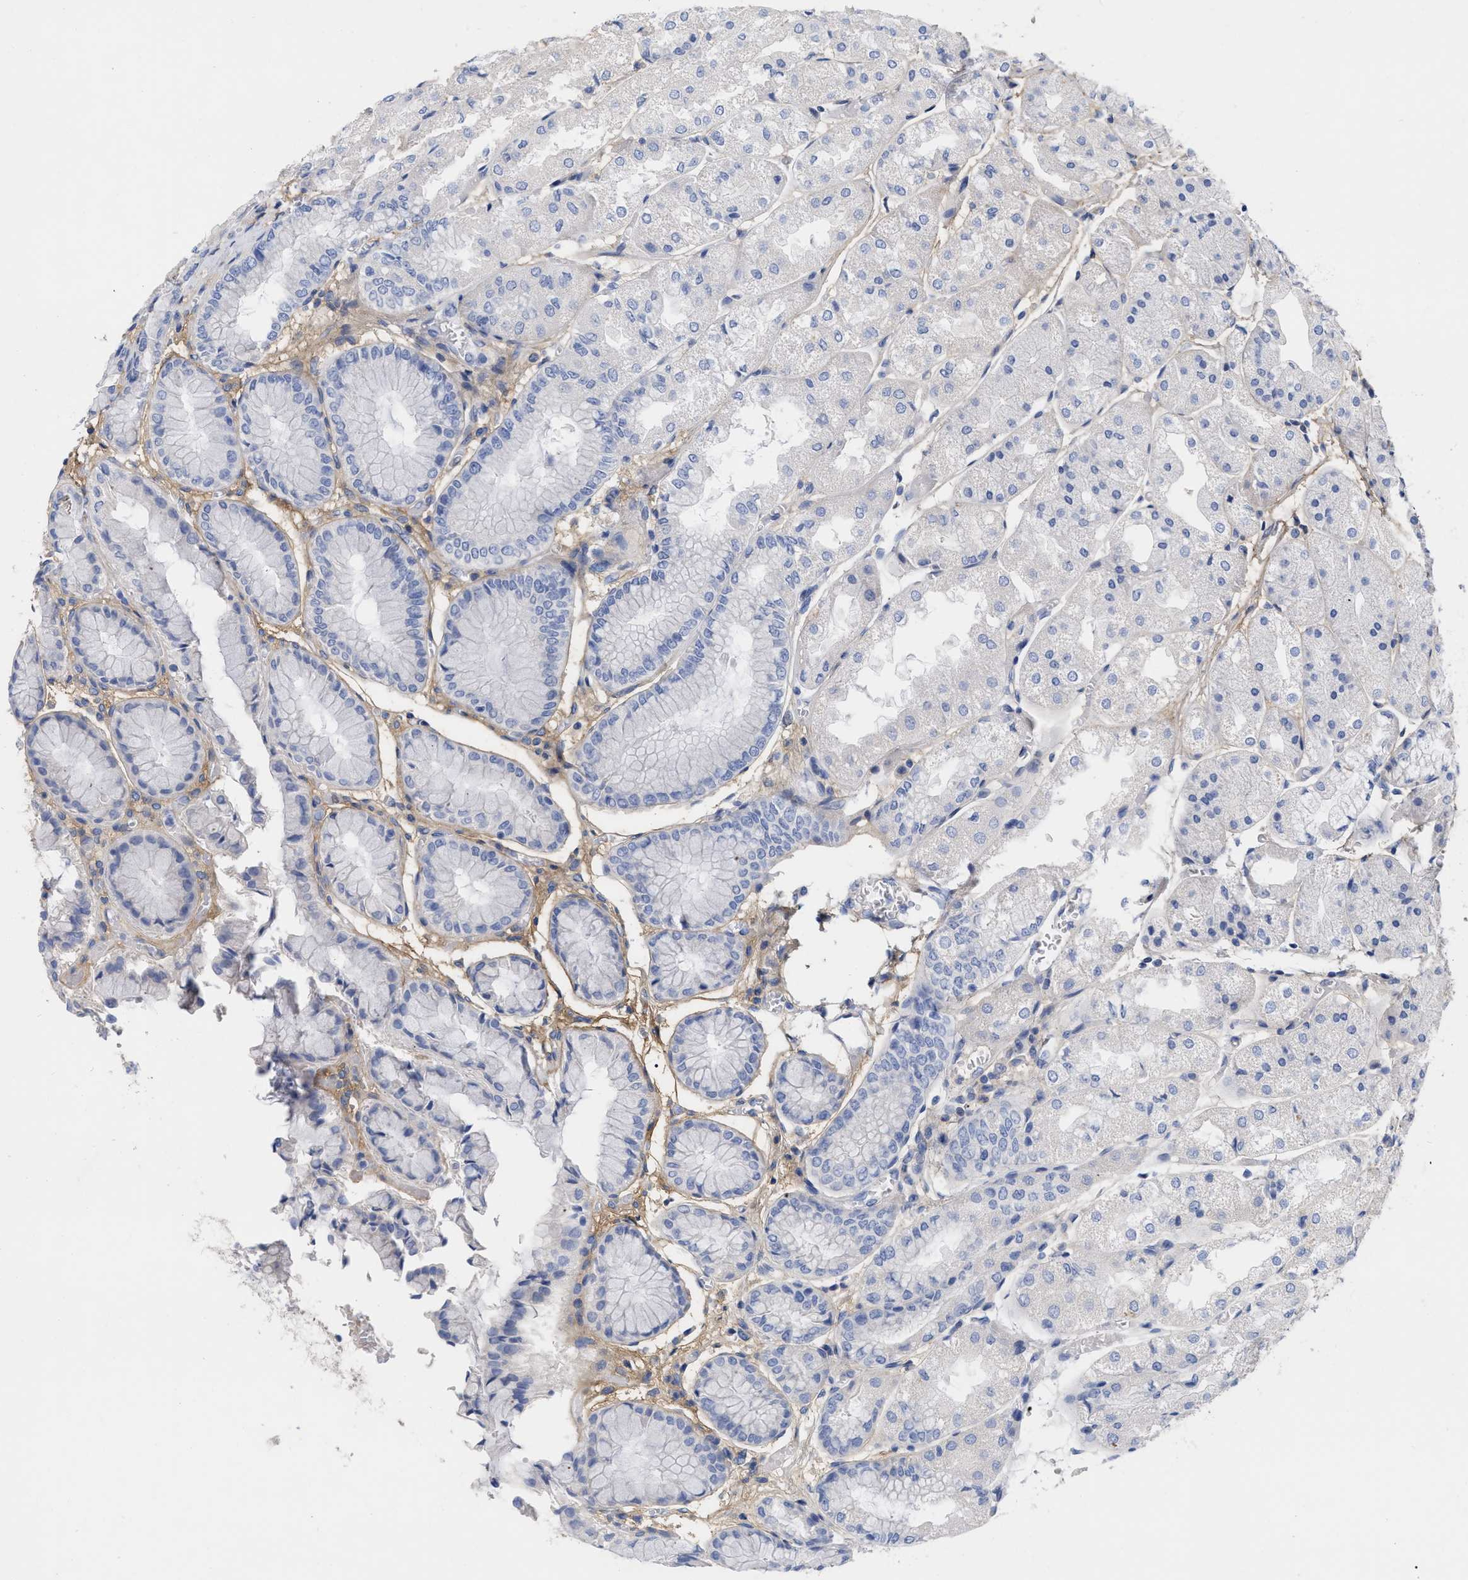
{"staining": {"intensity": "negative", "quantity": "none", "location": "none"}, "tissue": "stomach", "cell_type": "Glandular cells", "image_type": "normal", "snomed": [{"axis": "morphology", "description": "Normal tissue, NOS"}, {"axis": "topography", "description": "Stomach, upper"}], "caption": "Image shows no significant protein positivity in glandular cells of unremarkable stomach.", "gene": "HAPLN1", "patient": {"sex": "male", "age": 72}}